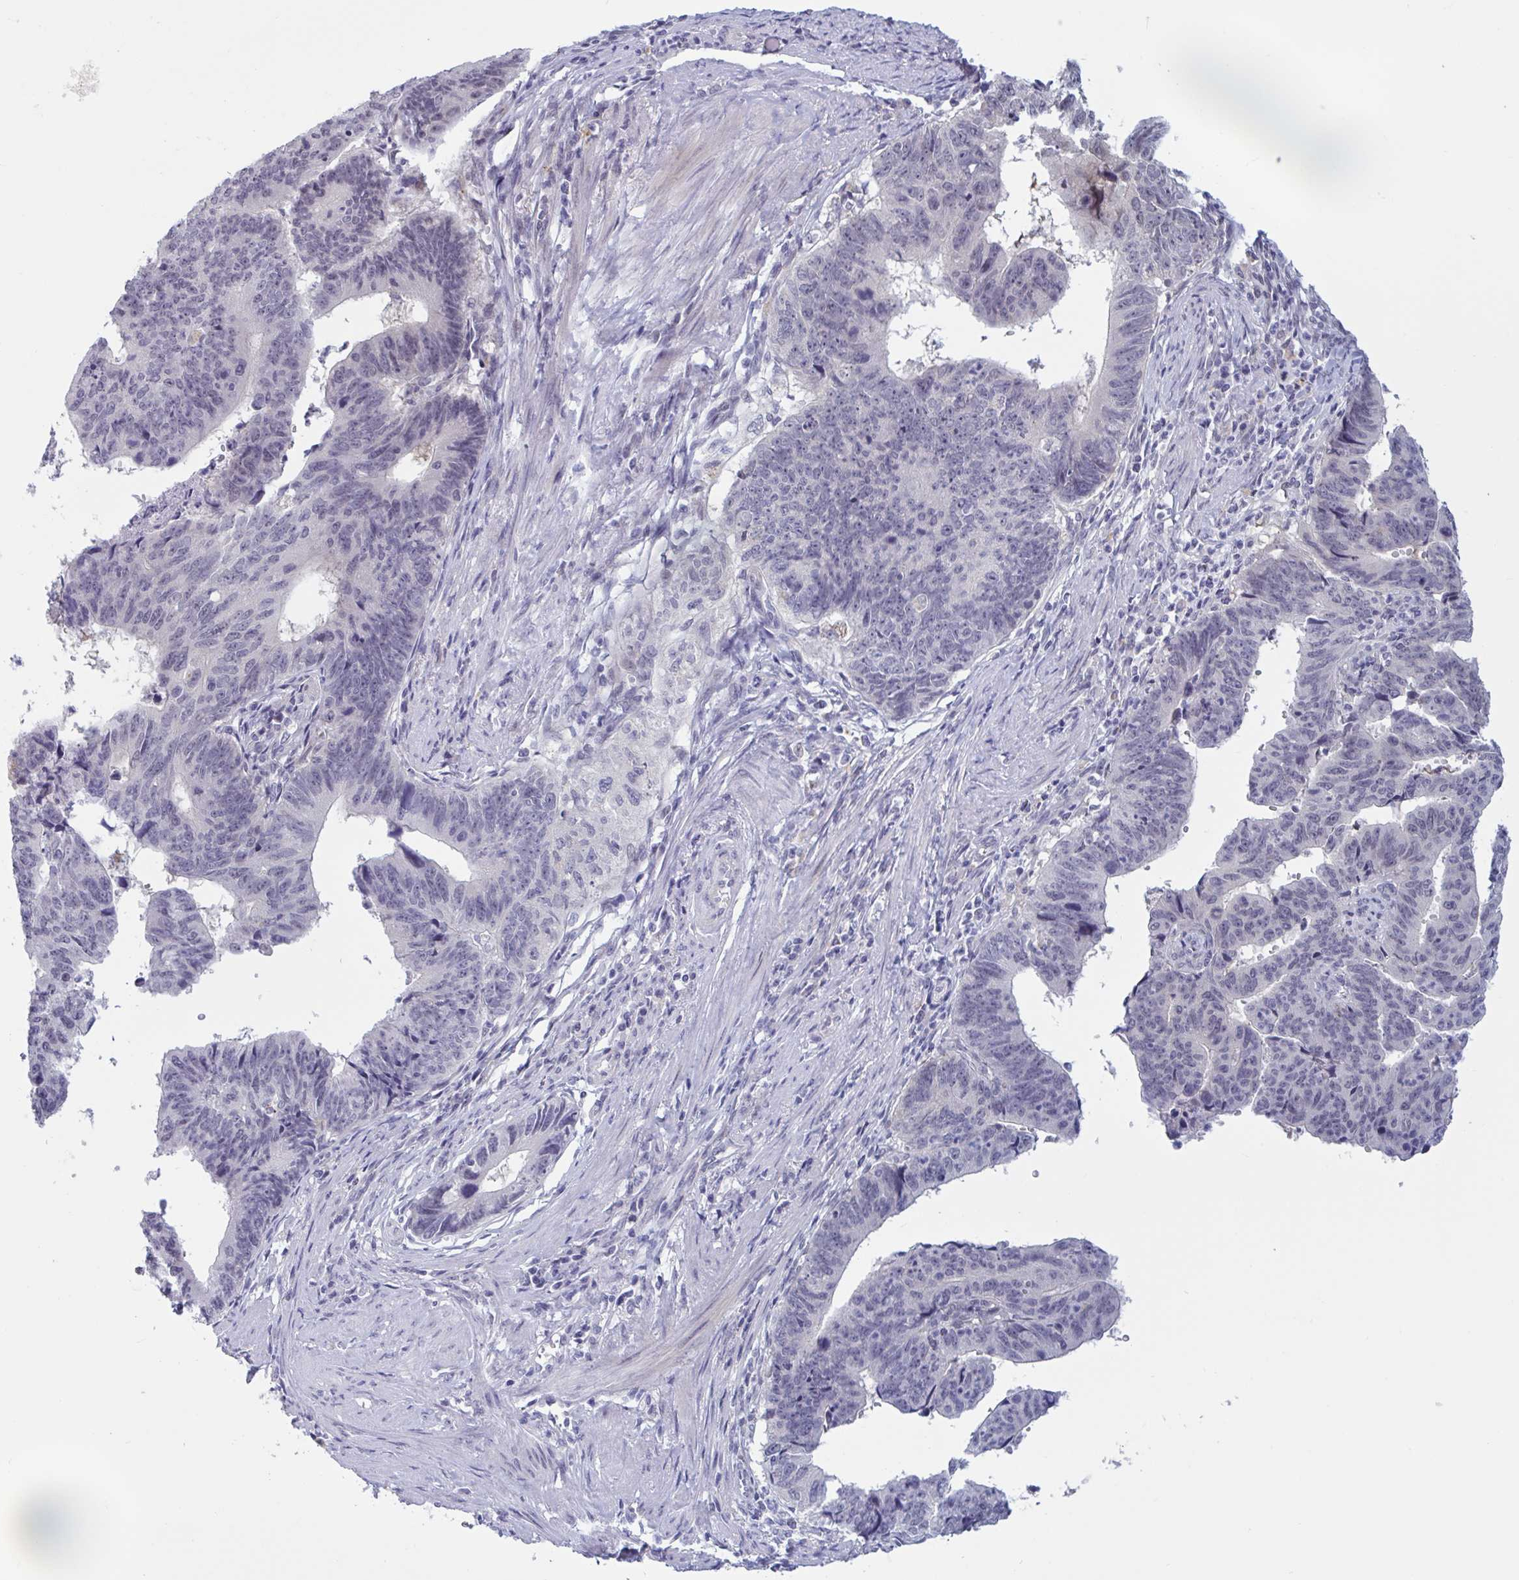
{"staining": {"intensity": "negative", "quantity": "none", "location": "none"}, "tissue": "stomach cancer", "cell_type": "Tumor cells", "image_type": "cancer", "snomed": [{"axis": "morphology", "description": "Adenocarcinoma, NOS"}, {"axis": "topography", "description": "Stomach"}], "caption": "IHC photomicrograph of neoplastic tissue: human stomach cancer stained with DAB (3,3'-diaminobenzidine) demonstrates no significant protein positivity in tumor cells.", "gene": "TCEAL8", "patient": {"sex": "male", "age": 59}}